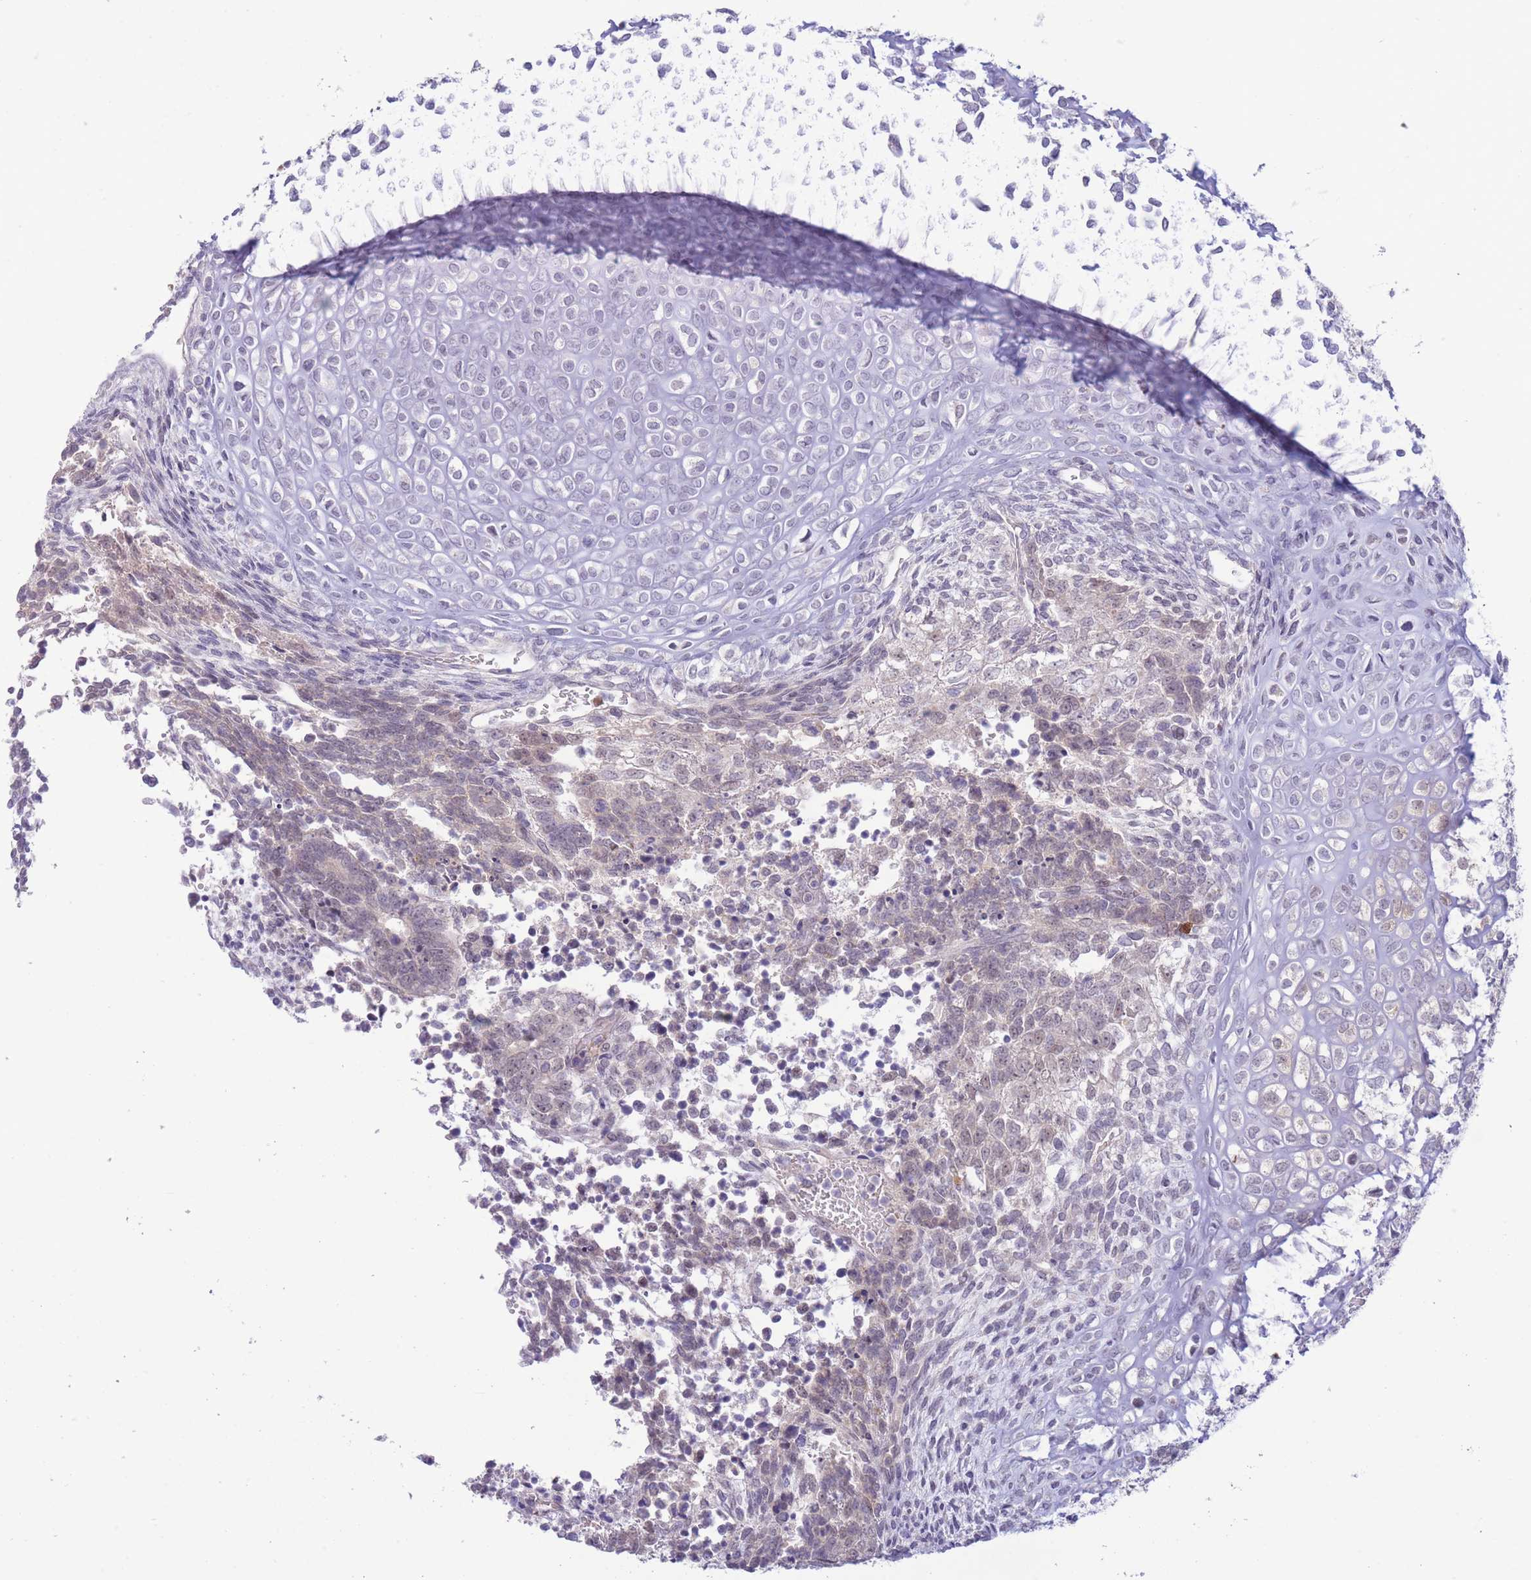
{"staining": {"intensity": "weak", "quantity": "<25%", "location": "nuclear"}, "tissue": "testis cancer", "cell_type": "Tumor cells", "image_type": "cancer", "snomed": [{"axis": "morphology", "description": "Carcinoma, Embryonal, NOS"}, {"axis": "topography", "description": "Testis"}], "caption": "Immunohistochemical staining of human testis cancer exhibits no significant positivity in tumor cells.", "gene": "FBXO46", "patient": {"sex": "male", "age": 23}}